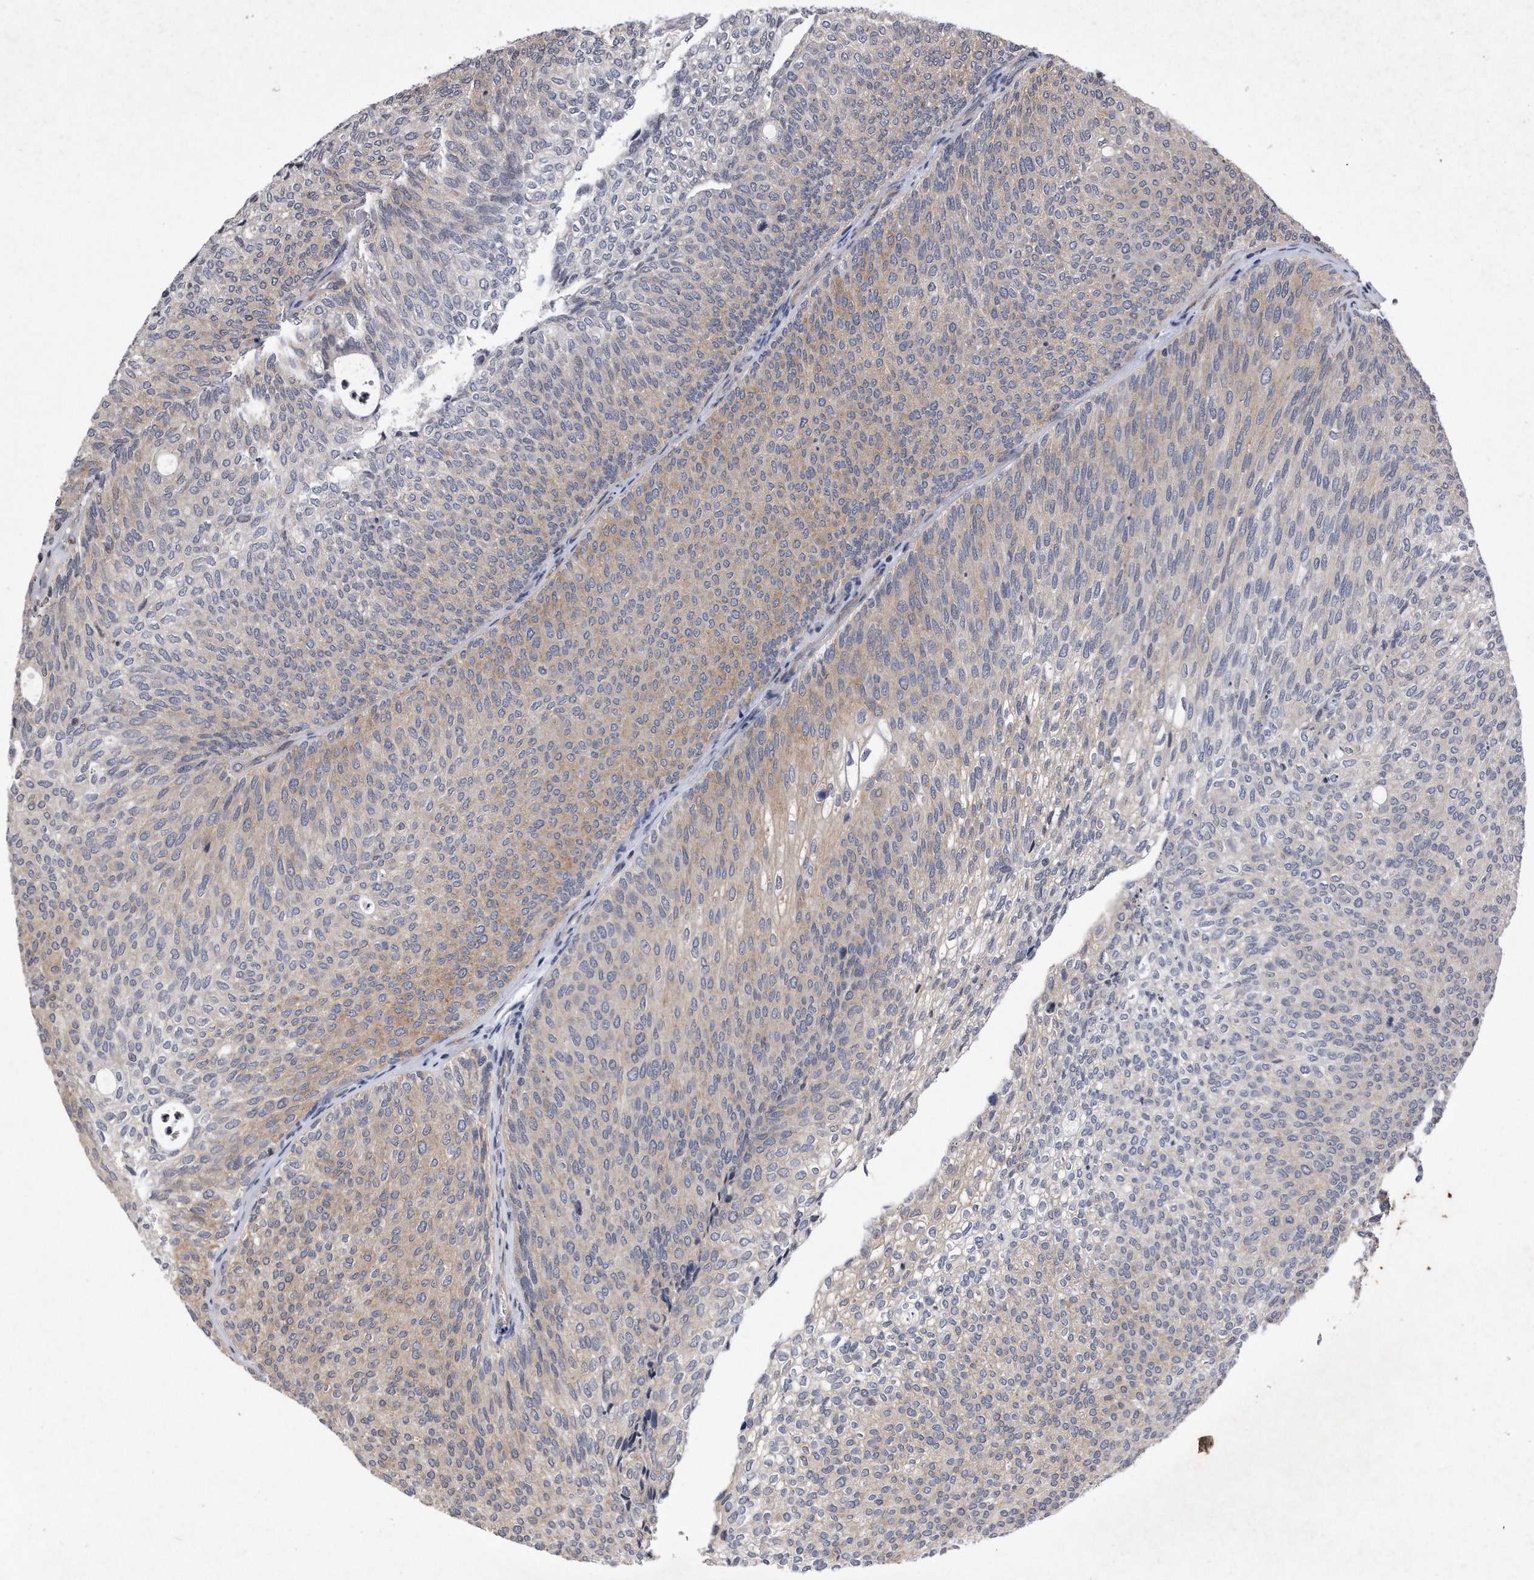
{"staining": {"intensity": "weak", "quantity": "25%-75%", "location": "cytoplasmic/membranous"}, "tissue": "urothelial cancer", "cell_type": "Tumor cells", "image_type": "cancer", "snomed": [{"axis": "morphology", "description": "Urothelial carcinoma, Low grade"}, {"axis": "topography", "description": "Urinary bladder"}], "caption": "Weak cytoplasmic/membranous protein positivity is identified in approximately 25%-75% of tumor cells in urothelial carcinoma (low-grade).", "gene": "DAB1", "patient": {"sex": "female", "age": 79}}